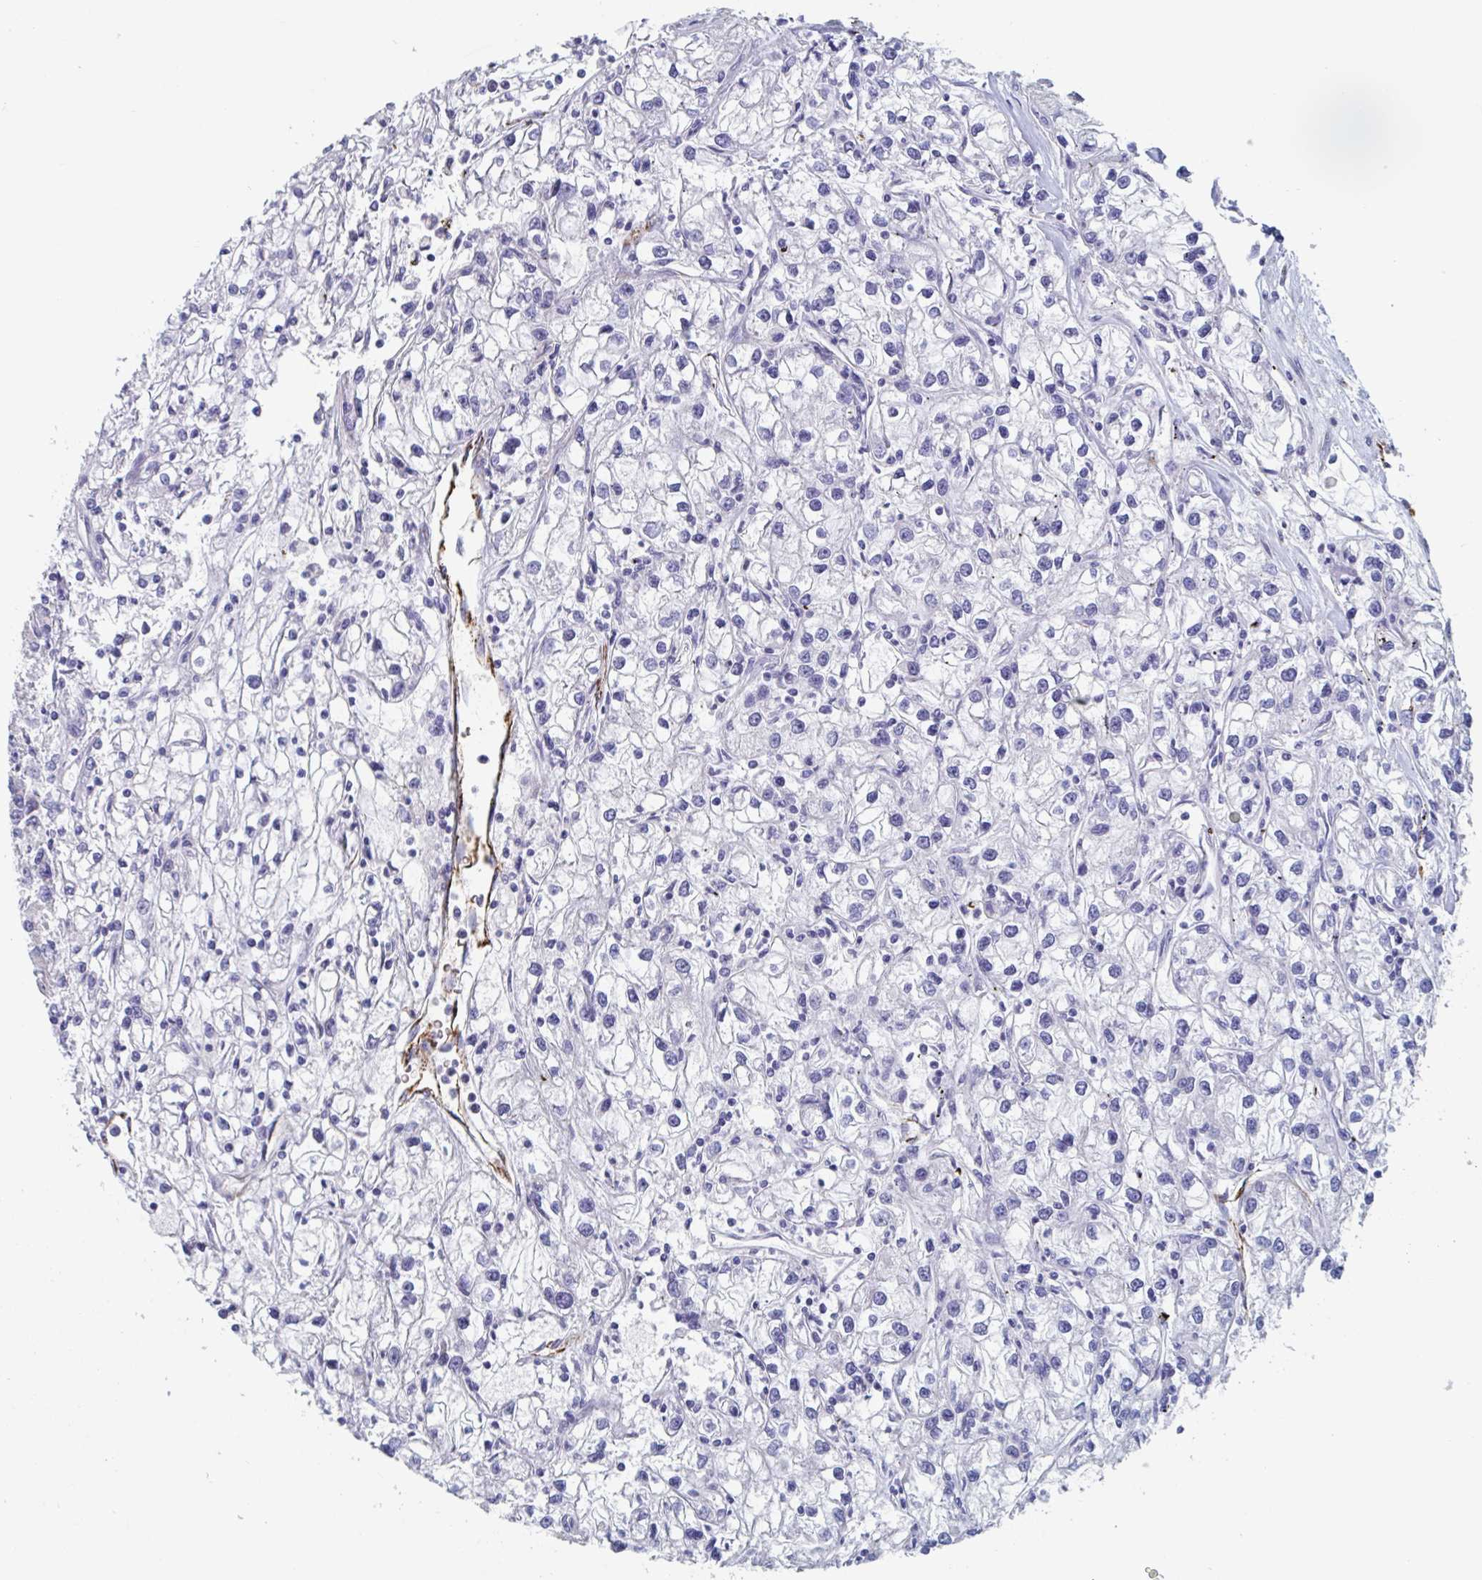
{"staining": {"intensity": "negative", "quantity": "none", "location": "none"}, "tissue": "renal cancer", "cell_type": "Tumor cells", "image_type": "cancer", "snomed": [{"axis": "morphology", "description": "Adenocarcinoma, NOS"}, {"axis": "topography", "description": "Kidney"}], "caption": "High power microscopy photomicrograph of an IHC histopathology image of renal adenocarcinoma, revealing no significant positivity in tumor cells.", "gene": "ABHD16A", "patient": {"sex": "female", "age": 59}}